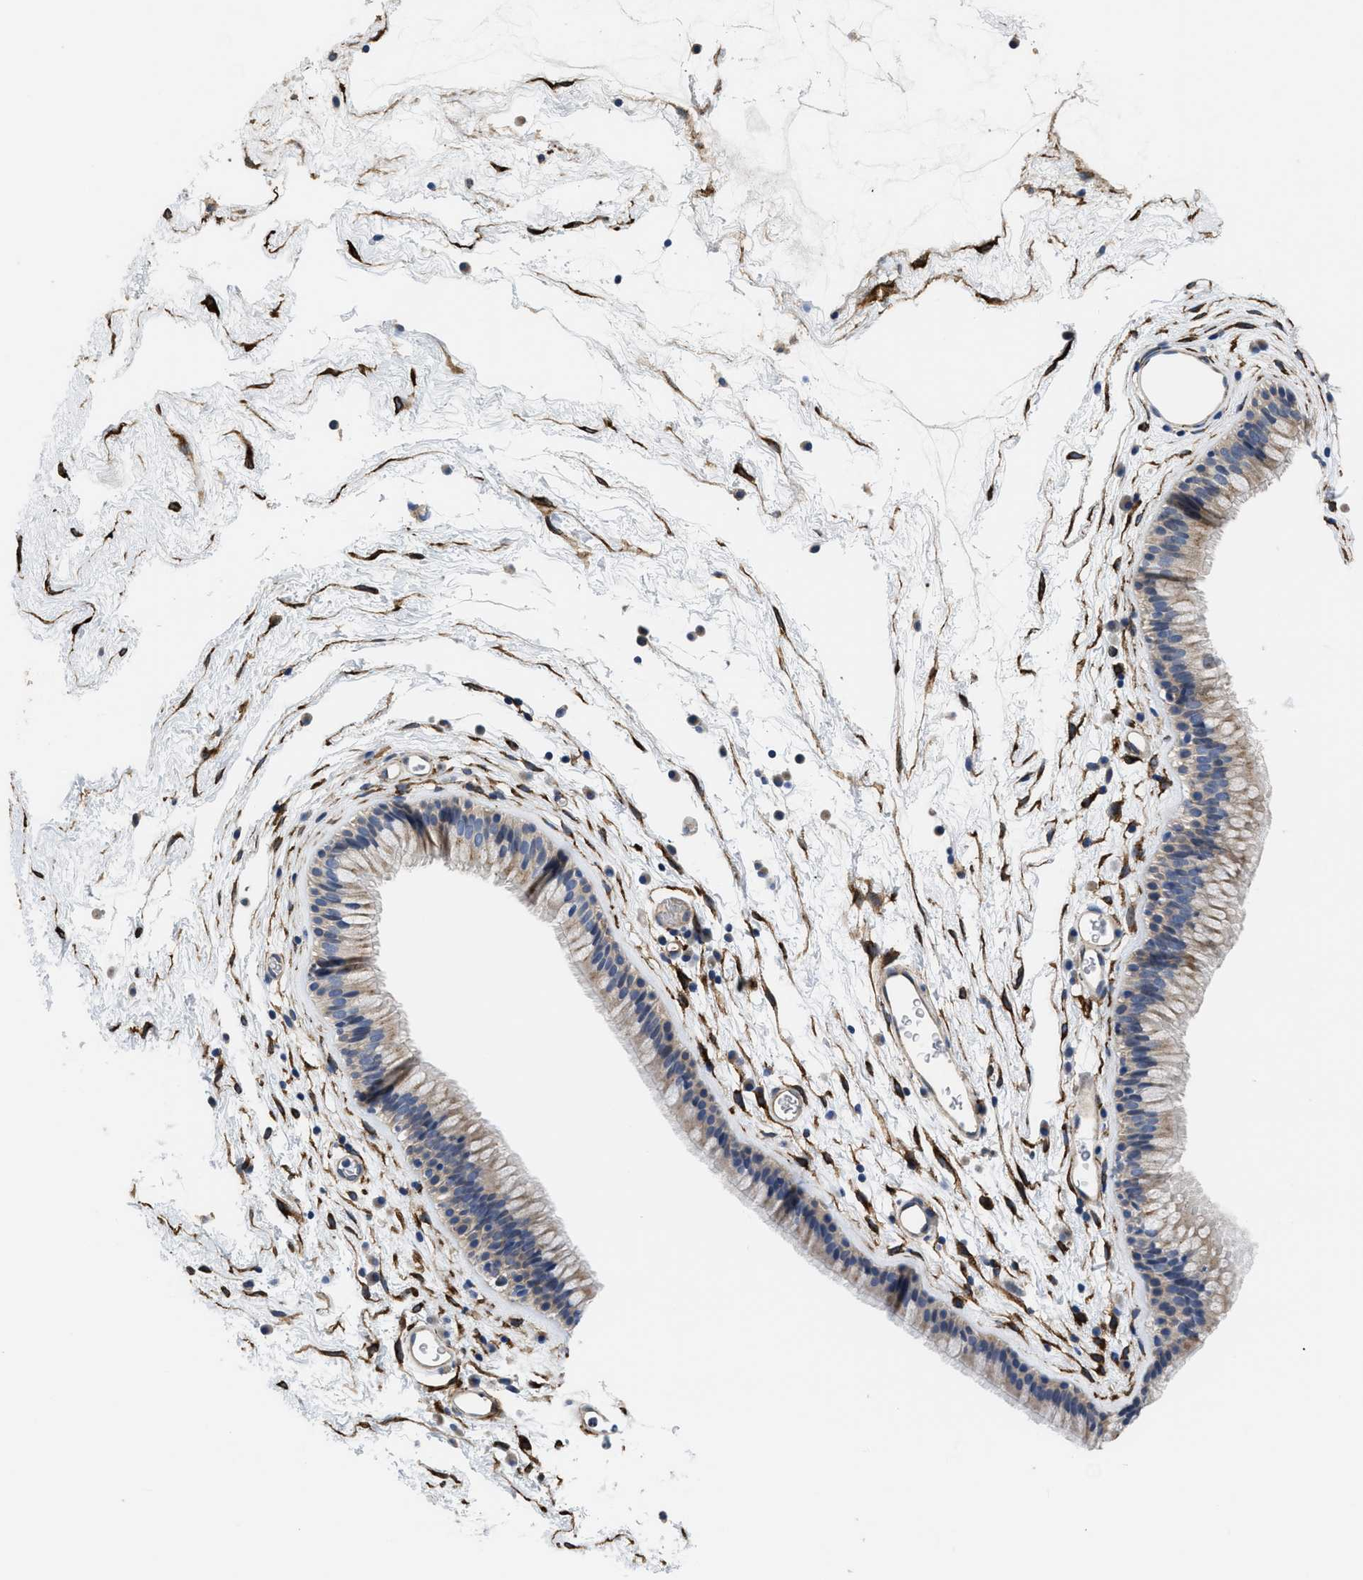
{"staining": {"intensity": "weak", "quantity": ">75%", "location": "cytoplasmic/membranous"}, "tissue": "nasopharynx", "cell_type": "Respiratory epithelial cells", "image_type": "normal", "snomed": [{"axis": "morphology", "description": "Normal tissue, NOS"}, {"axis": "morphology", "description": "Inflammation, NOS"}, {"axis": "topography", "description": "Nasopharynx"}], "caption": "Immunohistochemistry of unremarkable nasopharynx shows low levels of weak cytoplasmic/membranous staining in approximately >75% of respiratory epithelial cells.", "gene": "SQLE", "patient": {"sex": "male", "age": 48}}